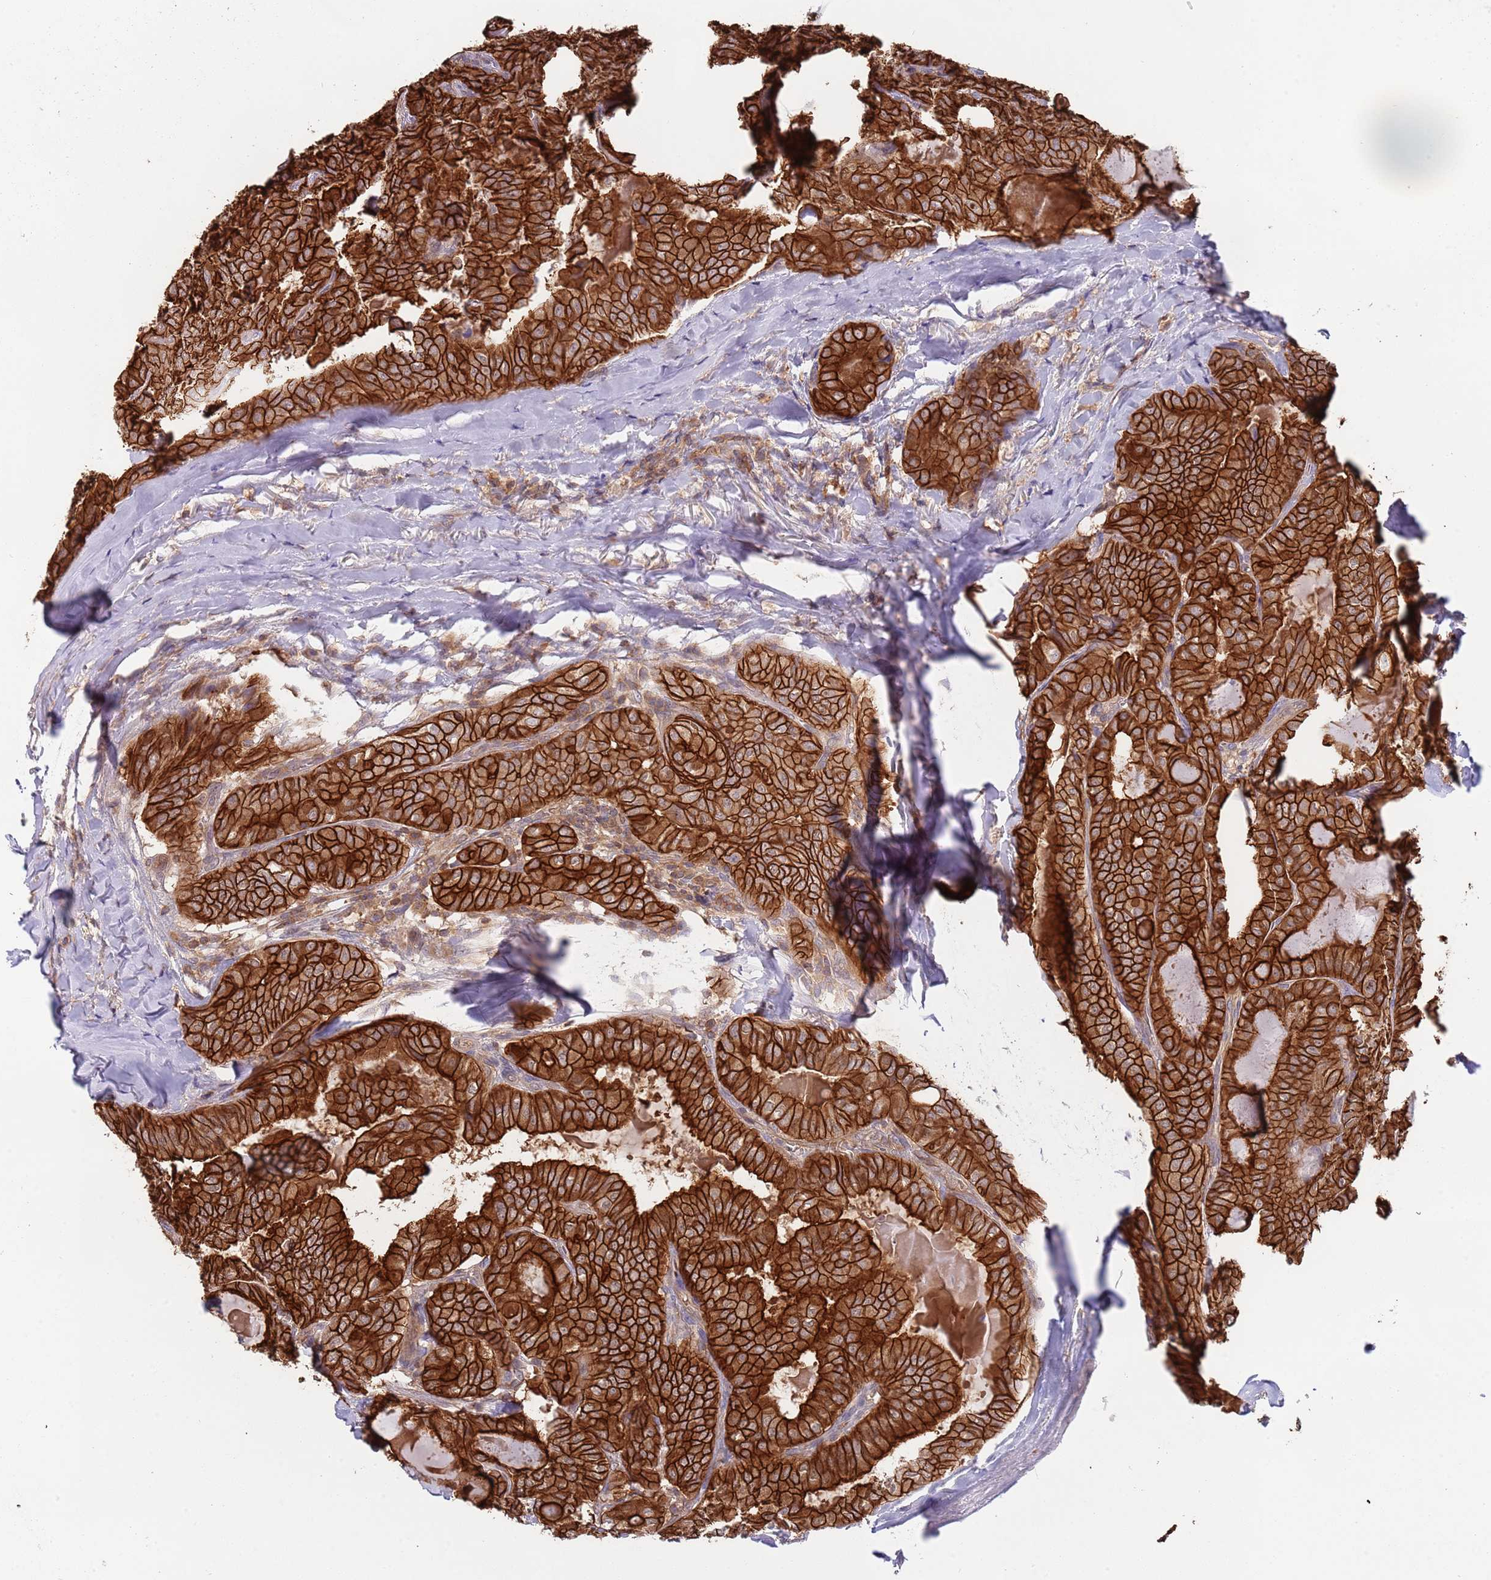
{"staining": {"intensity": "strong", "quantity": ">75%", "location": "cytoplasmic/membranous"}, "tissue": "thyroid cancer", "cell_type": "Tumor cells", "image_type": "cancer", "snomed": [{"axis": "morphology", "description": "Papillary adenocarcinoma, NOS"}, {"axis": "topography", "description": "Thyroid gland"}], "caption": "Immunohistochemistry of thyroid papillary adenocarcinoma exhibits high levels of strong cytoplasmic/membranous positivity in approximately >75% of tumor cells. The staining was performed using DAB (3,3'-diaminobenzidine), with brown indicating positive protein expression. Nuclei are stained blue with hematoxylin.", "gene": "GSDMD", "patient": {"sex": "female", "age": 68}}